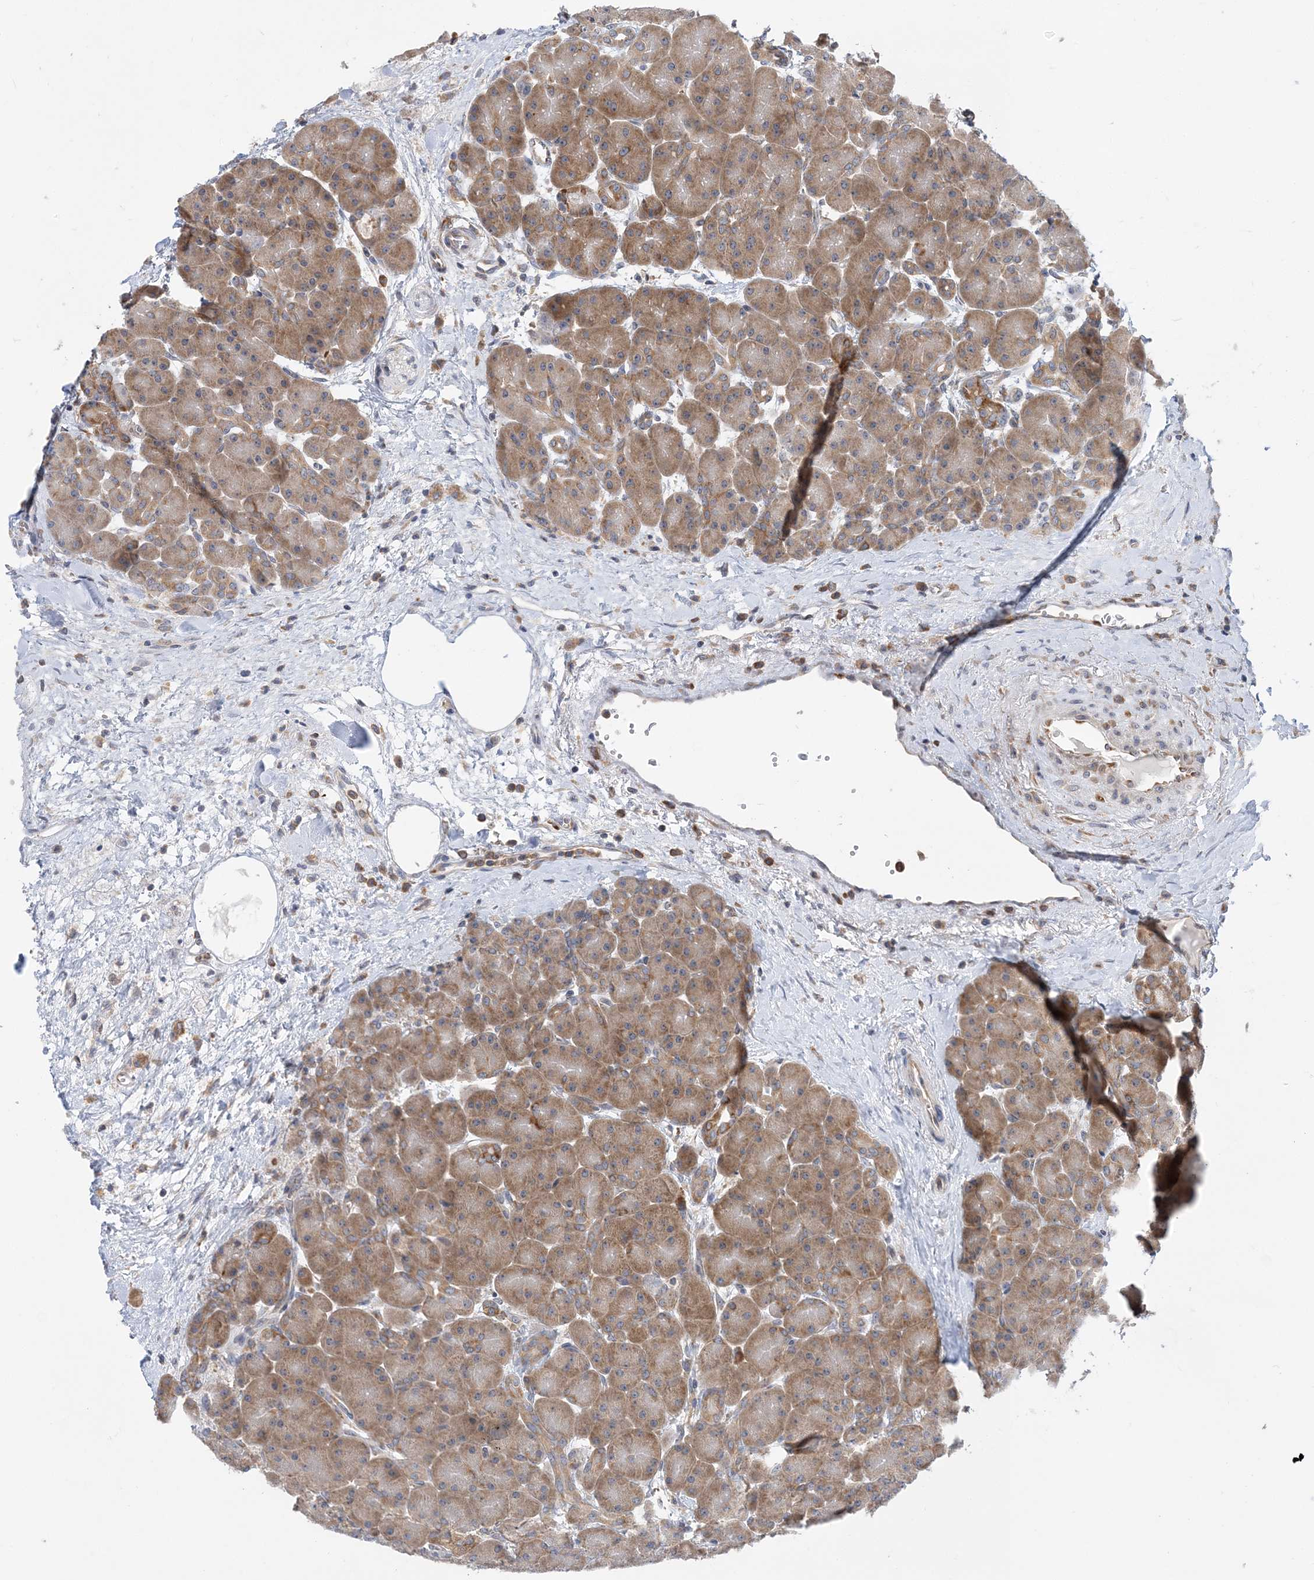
{"staining": {"intensity": "moderate", "quantity": ">75%", "location": "cytoplasmic/membranous"}, "tissue": "pancreas", "cell_type": "Exocrine glandular cells", "image_type": "normal", "snomed": [{"axis": "morphology", "description": "Normal tissue, NOS"}, {"axis": "topography", "description": "Pancreas"}], "caption": "Immunohistochemistry (IHC) photomicrograph of benign pancreas: human pancreas stained using immunohistochemistry displays medium levels of moderate protein expression localized specifically in the cytoplasmic/membranous of exocrine glandular cells, appearing as a cytoplasmic/membranous brown color.", "gene": "LARP4B", "patient": {"sex": "male", "age": 66}}